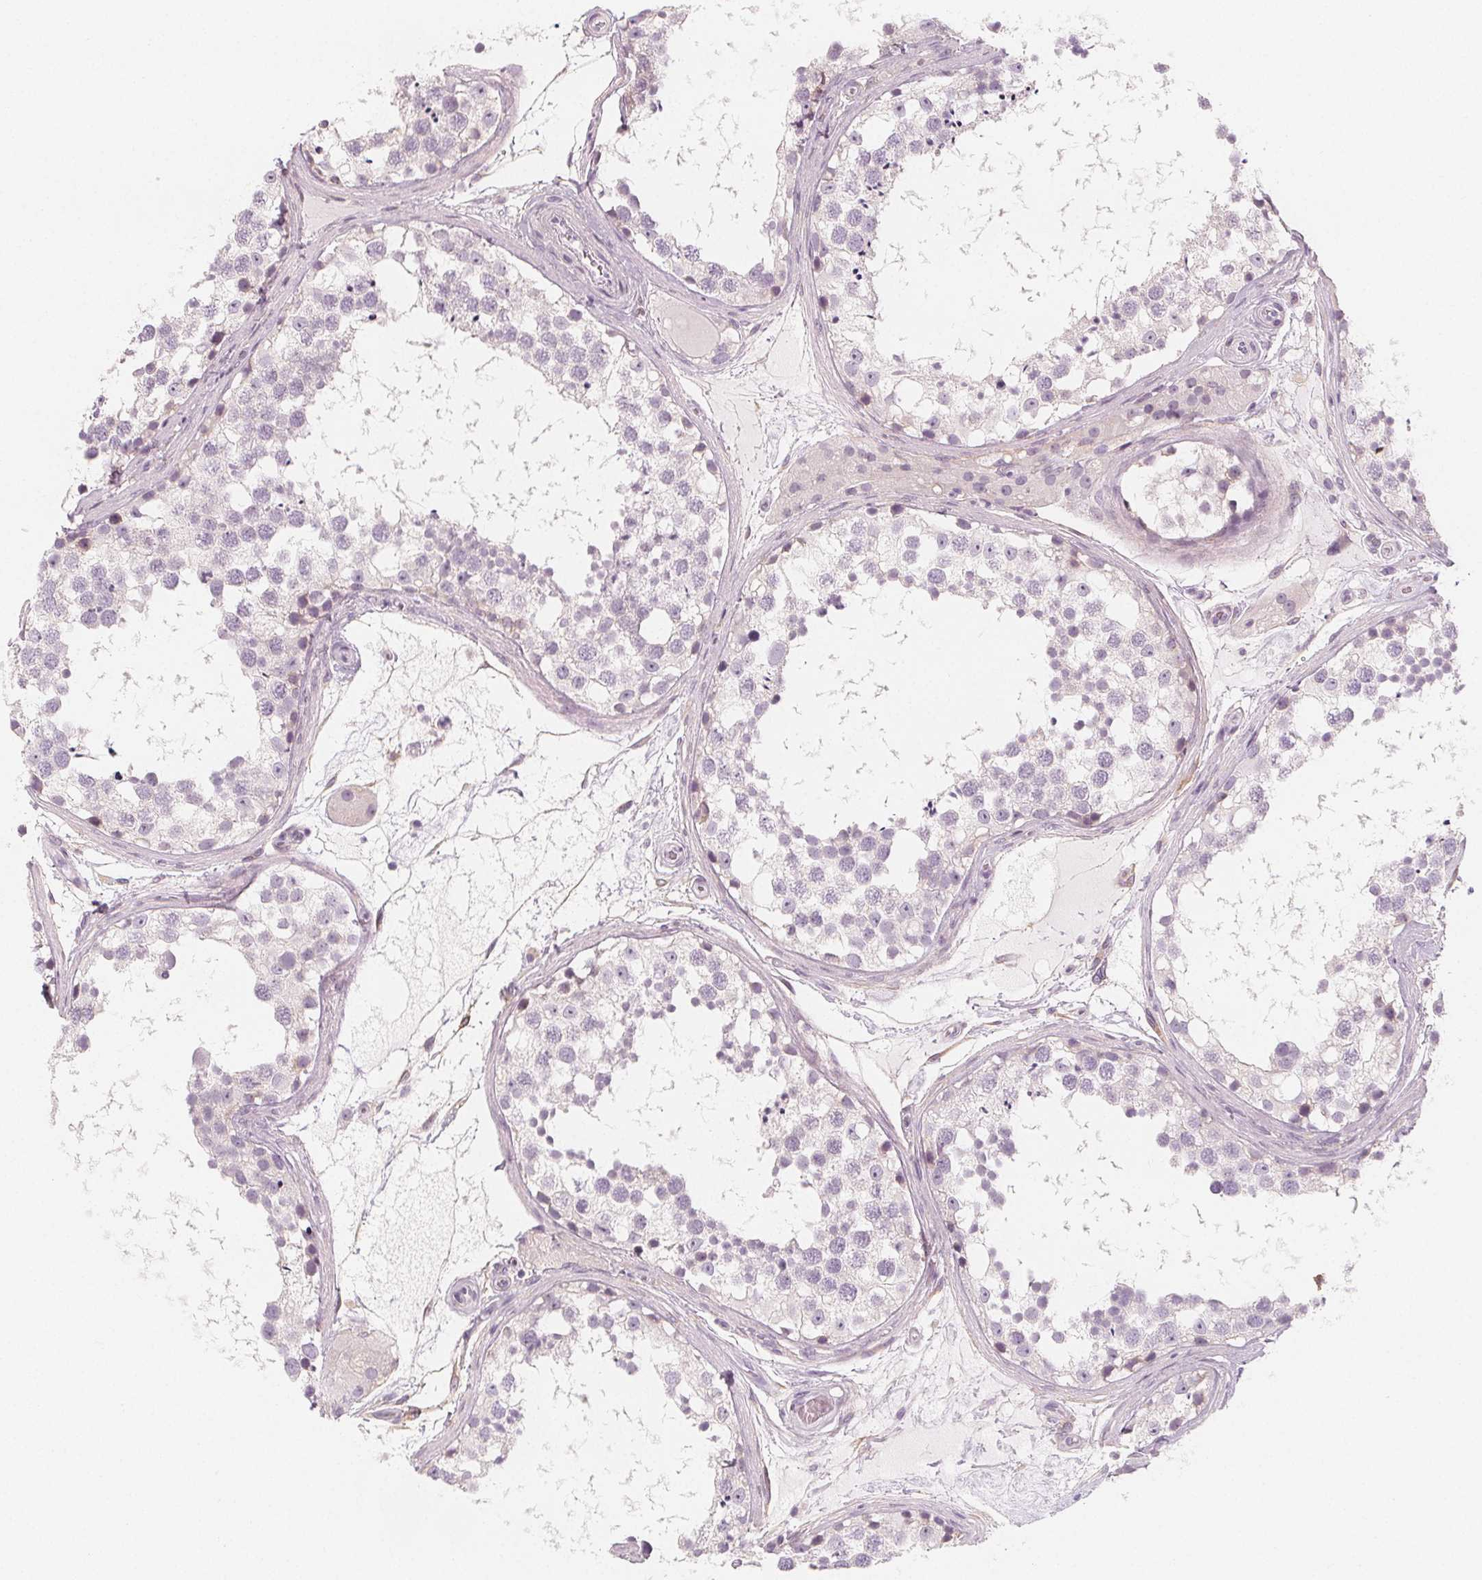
{"staining": {"intensity": "weak", "quantity": "<25%", "location": "cytoplasmic/membranous"}, "tissue": "testis", "cell_type": "Cells in seminiferous ducts", "image_type": "normal", "snomed": [{"axis": "morphology", "description": "Normal tissue, NOS"}, {"axis": "morphology", "description": "Seminoma, NOS"}, {"axis": "topography", "description": "Testis"}], "caption": "An immunohistochemistry (IHC) micrograph of unremarkable testis is shown. There is no staining in cells in seminiferous ducts of testis. (DAB (3,3'-diaminobenzidine) immunohistochemistry with hematoxylin counter stain).", "gene": "MAP1A", "patient": {"sex": "male", "age": 65}}